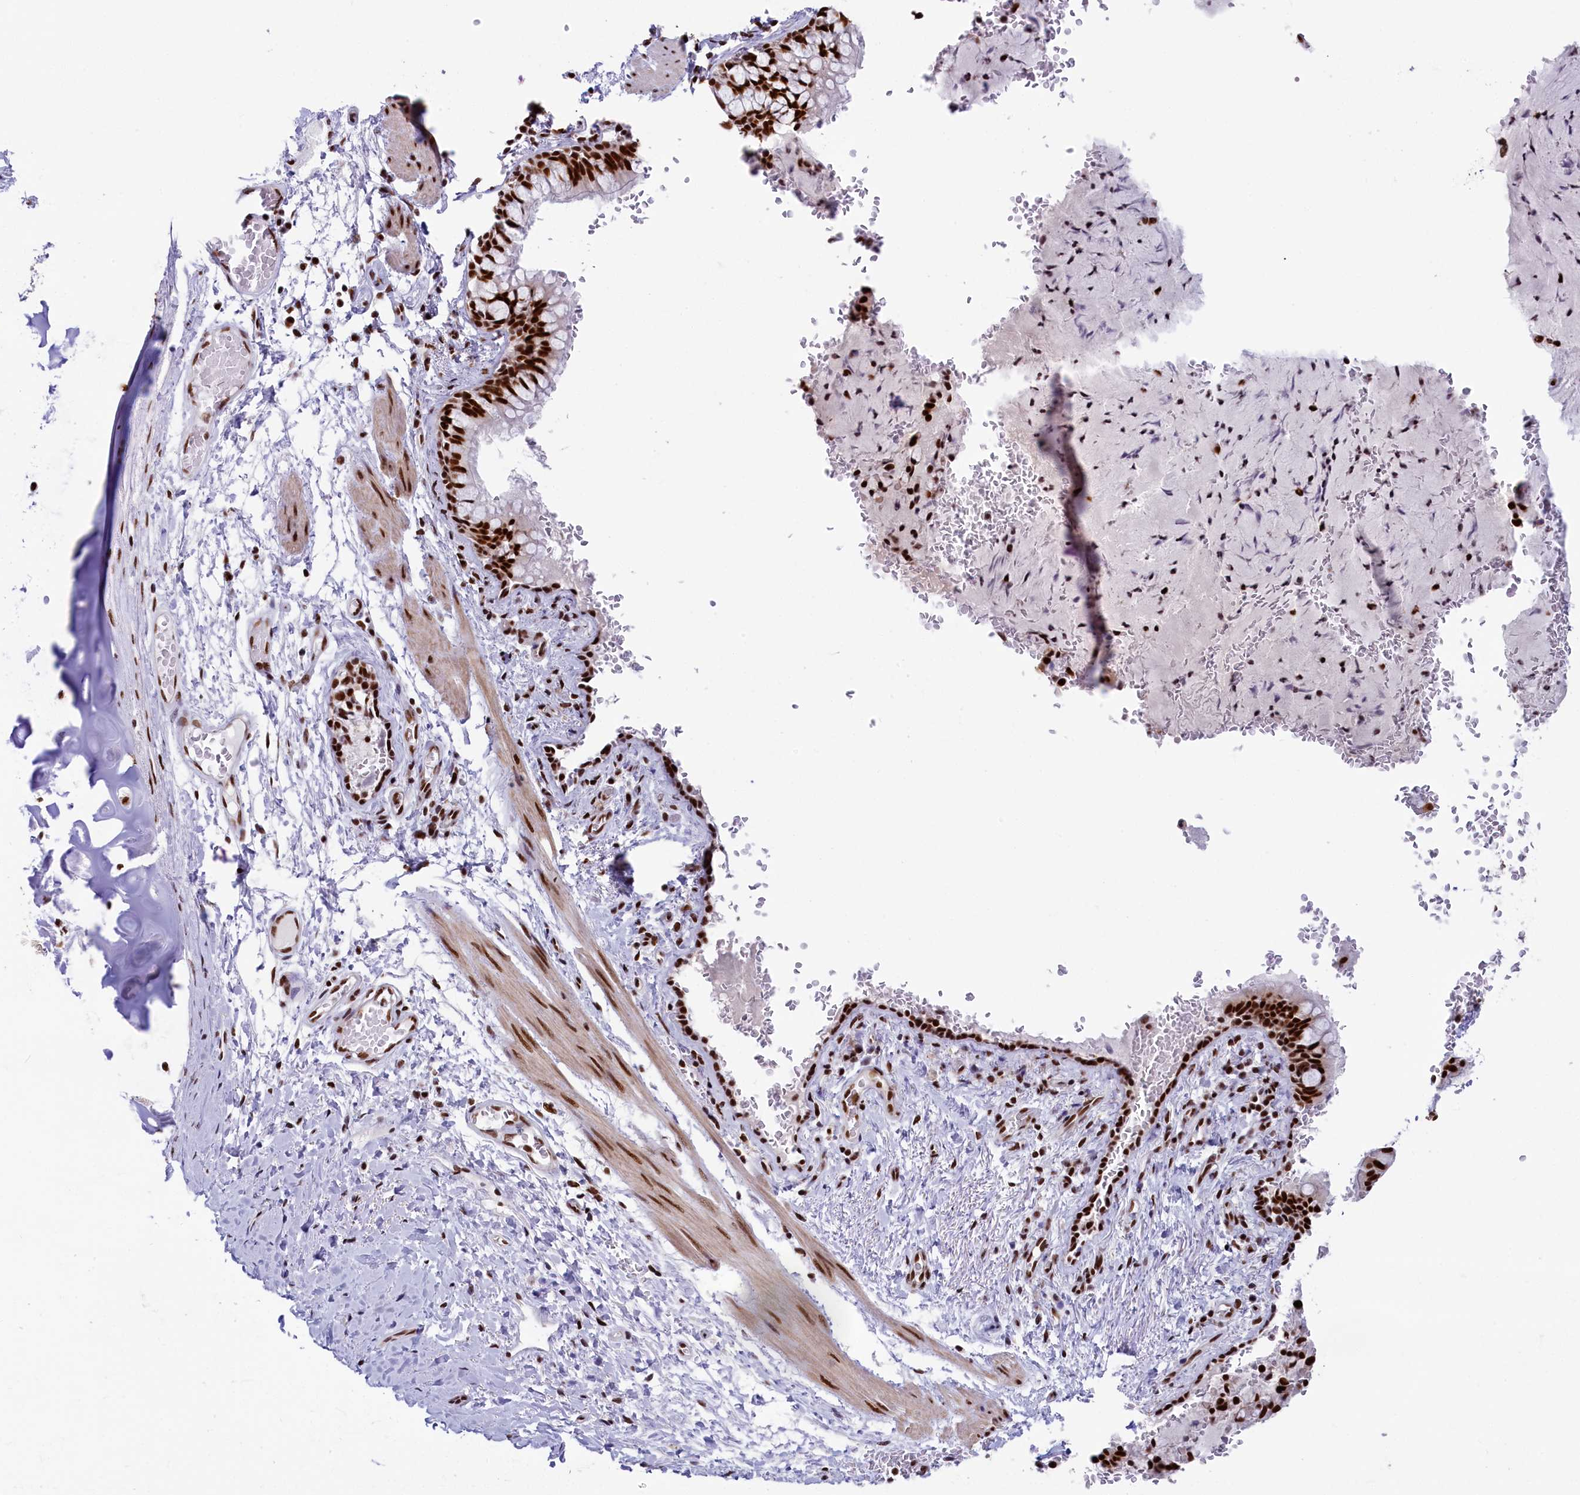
{"staining": {"intensity": "strong", "quantity": ">75%", "location": "nuclear"}, "tissue": "bronchus", "cell_type": "Respiratory epithelial cells", "image_type": "normal", "snomed": [{"axis": "morphology", "description": "Normal tissue, NOS"}, {"axis": "topography", "description": "Cartilage tissue"}, {"axis": "topography", "description": "Bronchus"}], "caption": "A brown stain highlights strong nuclear expression of a protein in respiratory epithelial cells of benign human bronchus. (Stains: DAB (3,3'-diaminobenzidine) in brown, nuclei in blue, Microscopy: brightfield microscopy at high magnification).", "gene": "SNRNP70", "patient": {"sex": "female", "age": 36}}